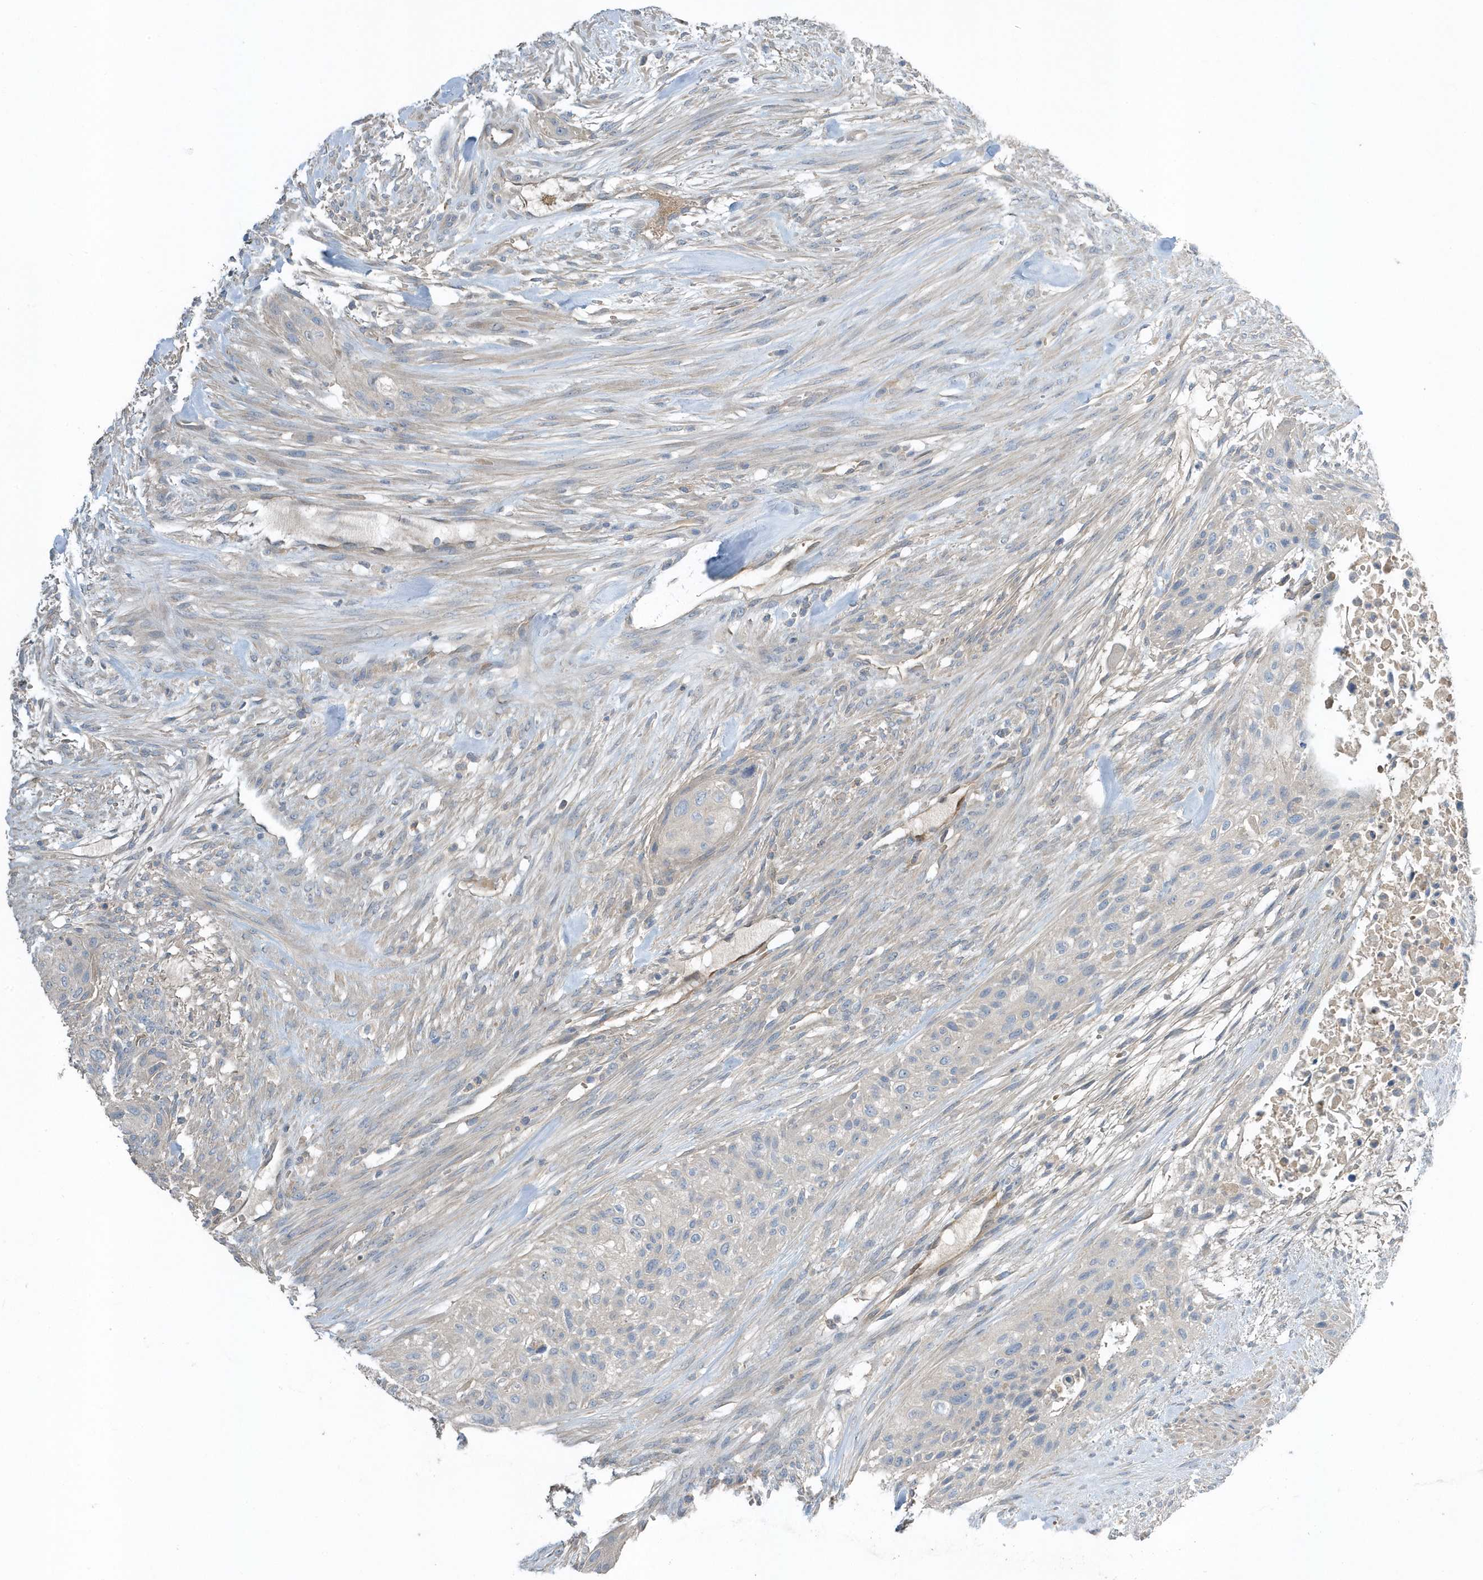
{"staining": {"intensity": "negative", "quantity": "none", "location": "none"}, "tissue": "urothelial cancer", "cell_type": "Tumor cells", "image_type": "cancer", "snomed": [{"axis": "morphology", "description": "Urothelial carcinoma, High grade"}, {"axis": "topography", "description": "Urinary bladder"}], "caption": "DAB (3,3'-diaminobenzidine) immunohistochemical staining of human urothelial cancer demonstrates no significant expression in tumor cells. (Immunohistochemistry, brightfield microscopy, high magnification).", "gene": "USP53", "patient": {"sex": "male", "age": 35}}